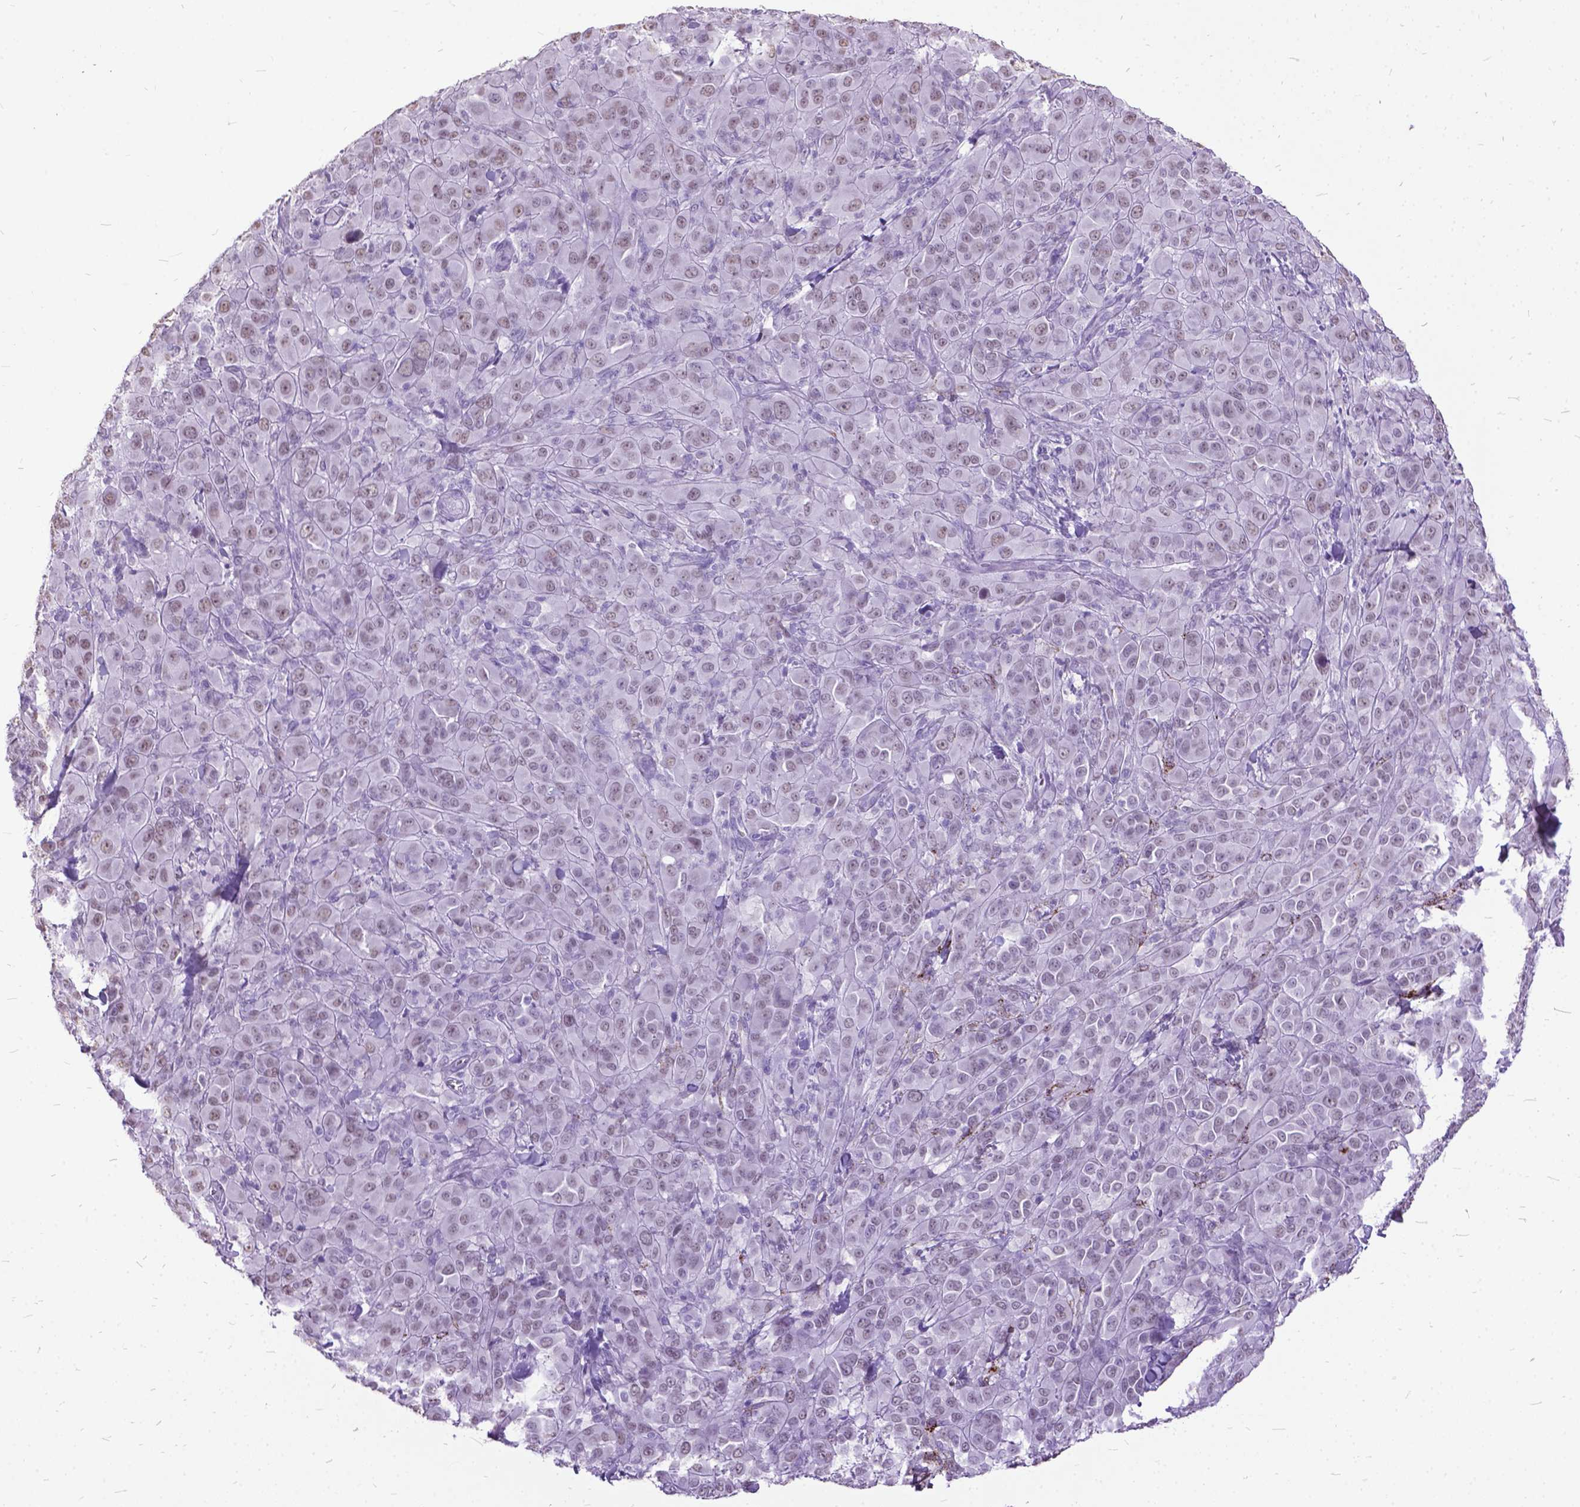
{"staining": {"intensity": "negative", "quantity": "none", "location": "none"}, "tissue": "melanoma", "cell_type": "Tumor cells", "image_type": "cancer", "snomed": [{"axis": "morphology", "description": "Malignant melanoma, NOS"}, {"axis": "topography", "description": "Skin"}], "caption": "IHC image of malignant melanoma stained for a protein (brown), which reveals no staining in tumor cells.", "gene": "MARCHF10", "patient": {"sex": "female", "age": 87}}